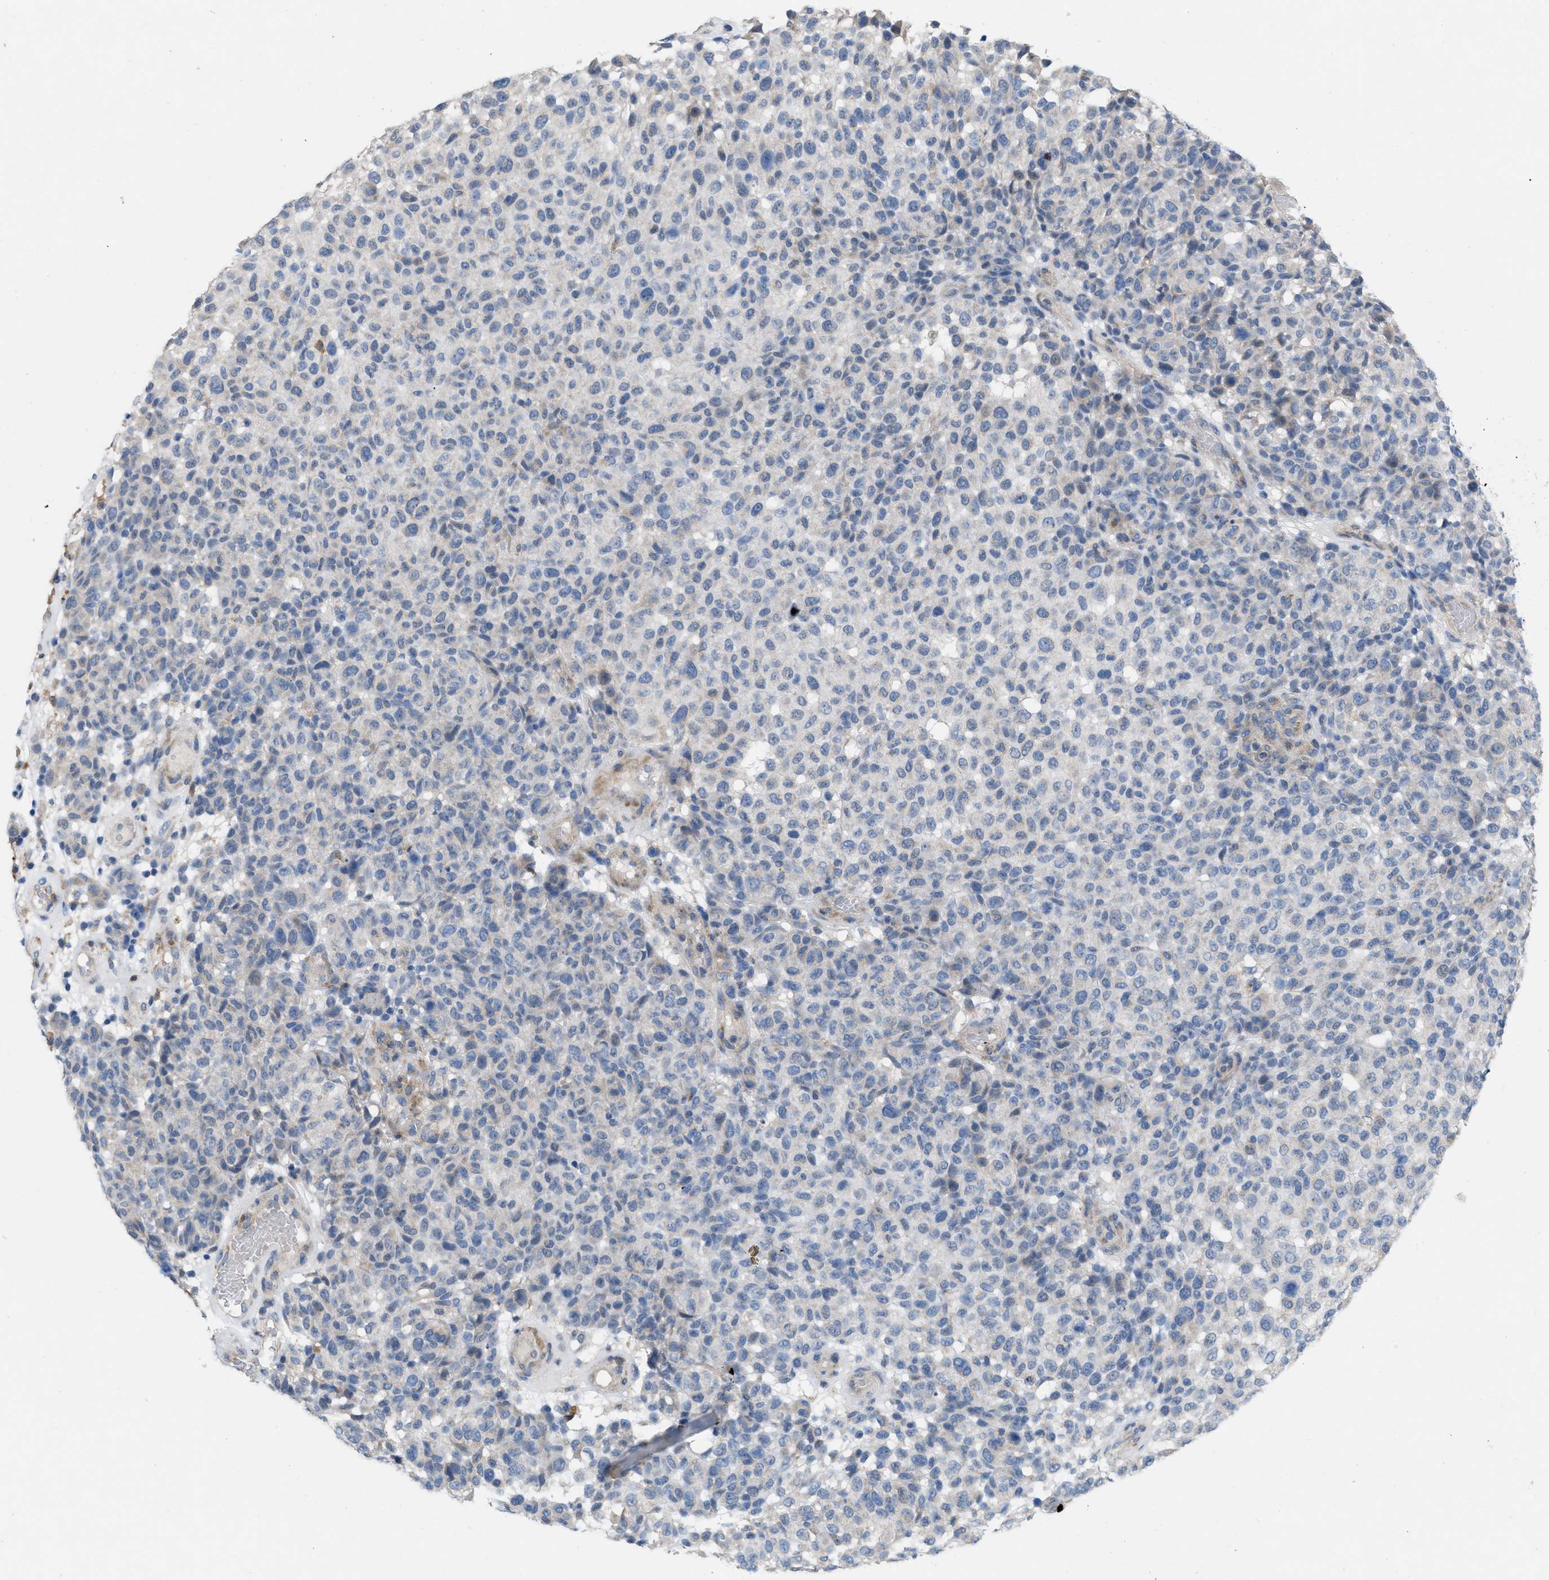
{"staining": {"intensity": "negative", "quantity": "none", "location": "none"}, "tissue": "melanoma", "cell_type": "Tumor cells", "image_type": "cancer", "snomed": [{"axis": "morphology", "description": "Malignant melanoma, NOS"}, {"axis": "topography", "description": "Skin"}], "caption": "Human malignant melanoma stained for a protein using immunohistochemistry (IHC) reveals no positivity in tumor cells.", "gene": "PLPPR5", "patient": {"sex": "male", "age": 59}}